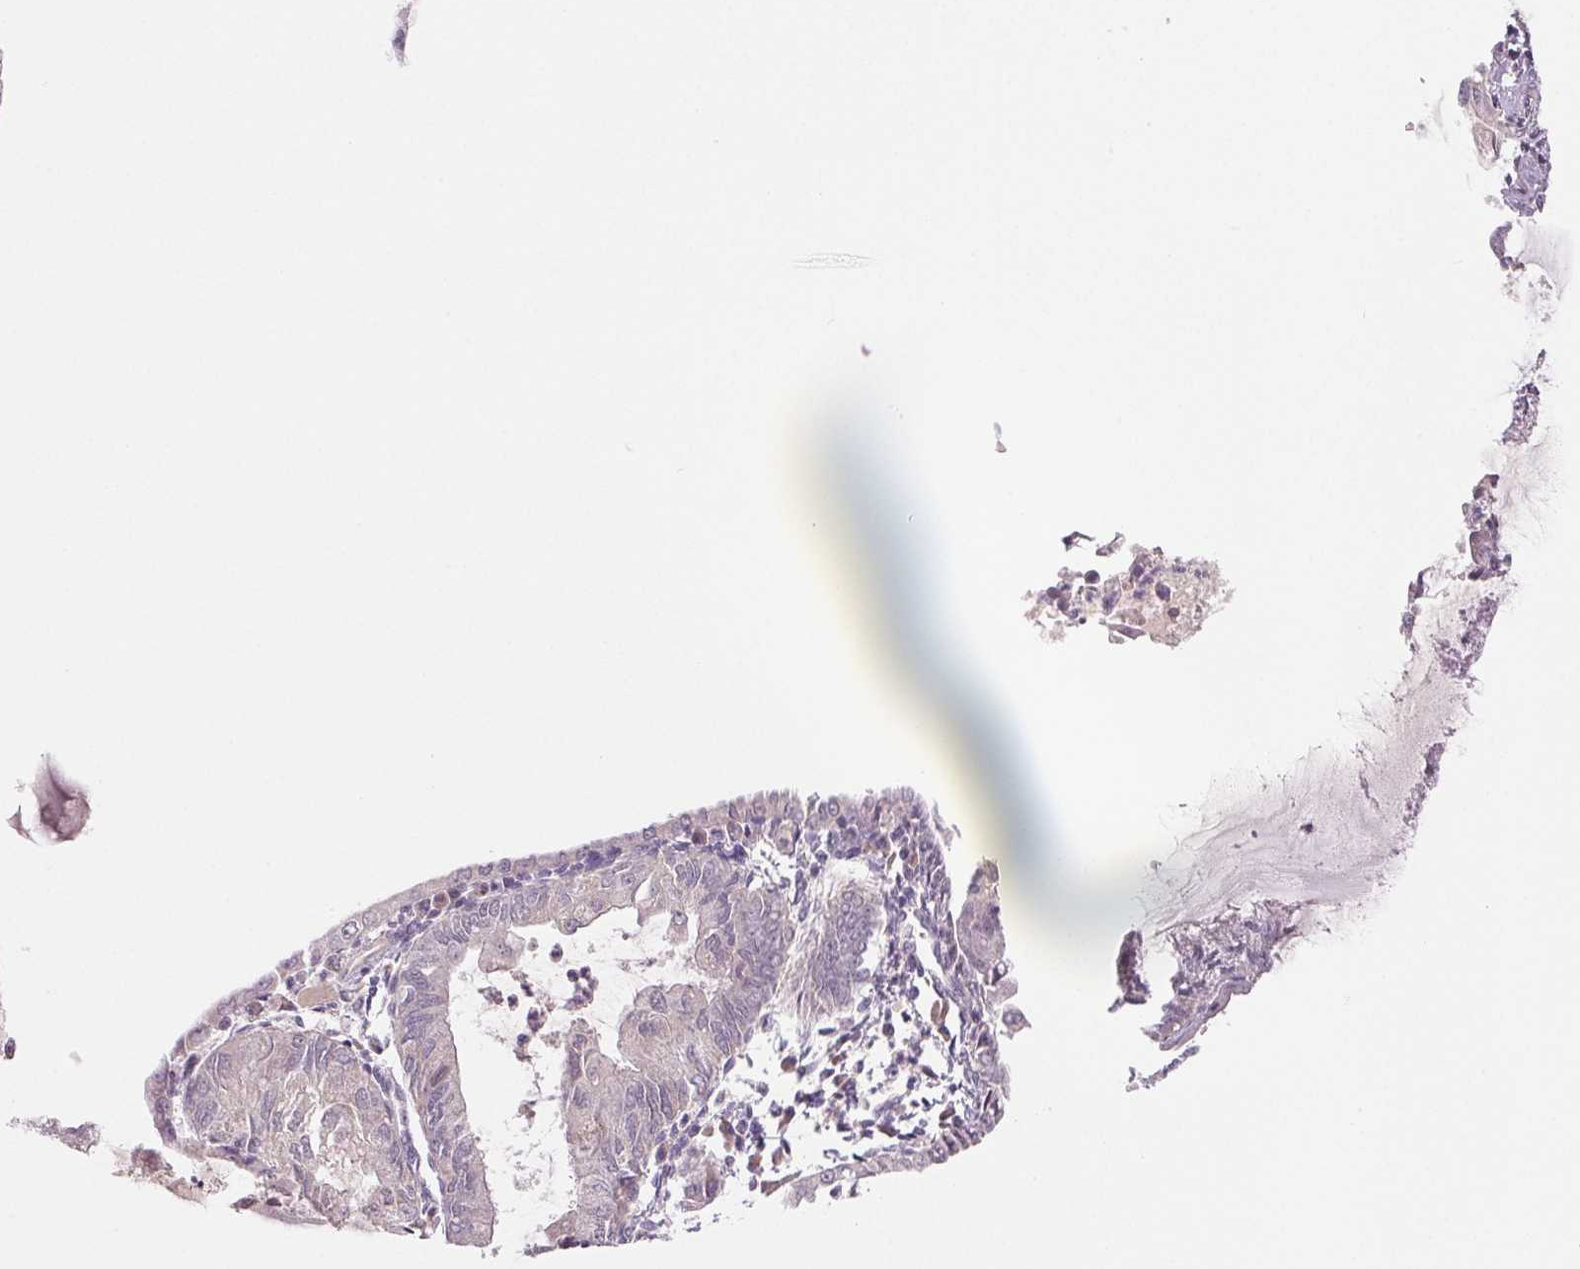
{"staining": {"intensity": "negative", "quantity": "none", "location": "none"}, "tissue": "endometrial cancer", "cell_type": "Tumor cells", "image_type": "cancer", "snomed": [{"axis": "morphology", "description": "Carcinoma, NOS"}, {"axis": "topography", "description": "Endometrium"}], "caption": "A high-resolution histopathology image shows immunohistochemistry (IHC) staining of endometrial cancer (carcinoma), which displays no significant positivity in tumor cells.", "gene": "HINT2", "patient": {"sex": "female", "age": 62}}